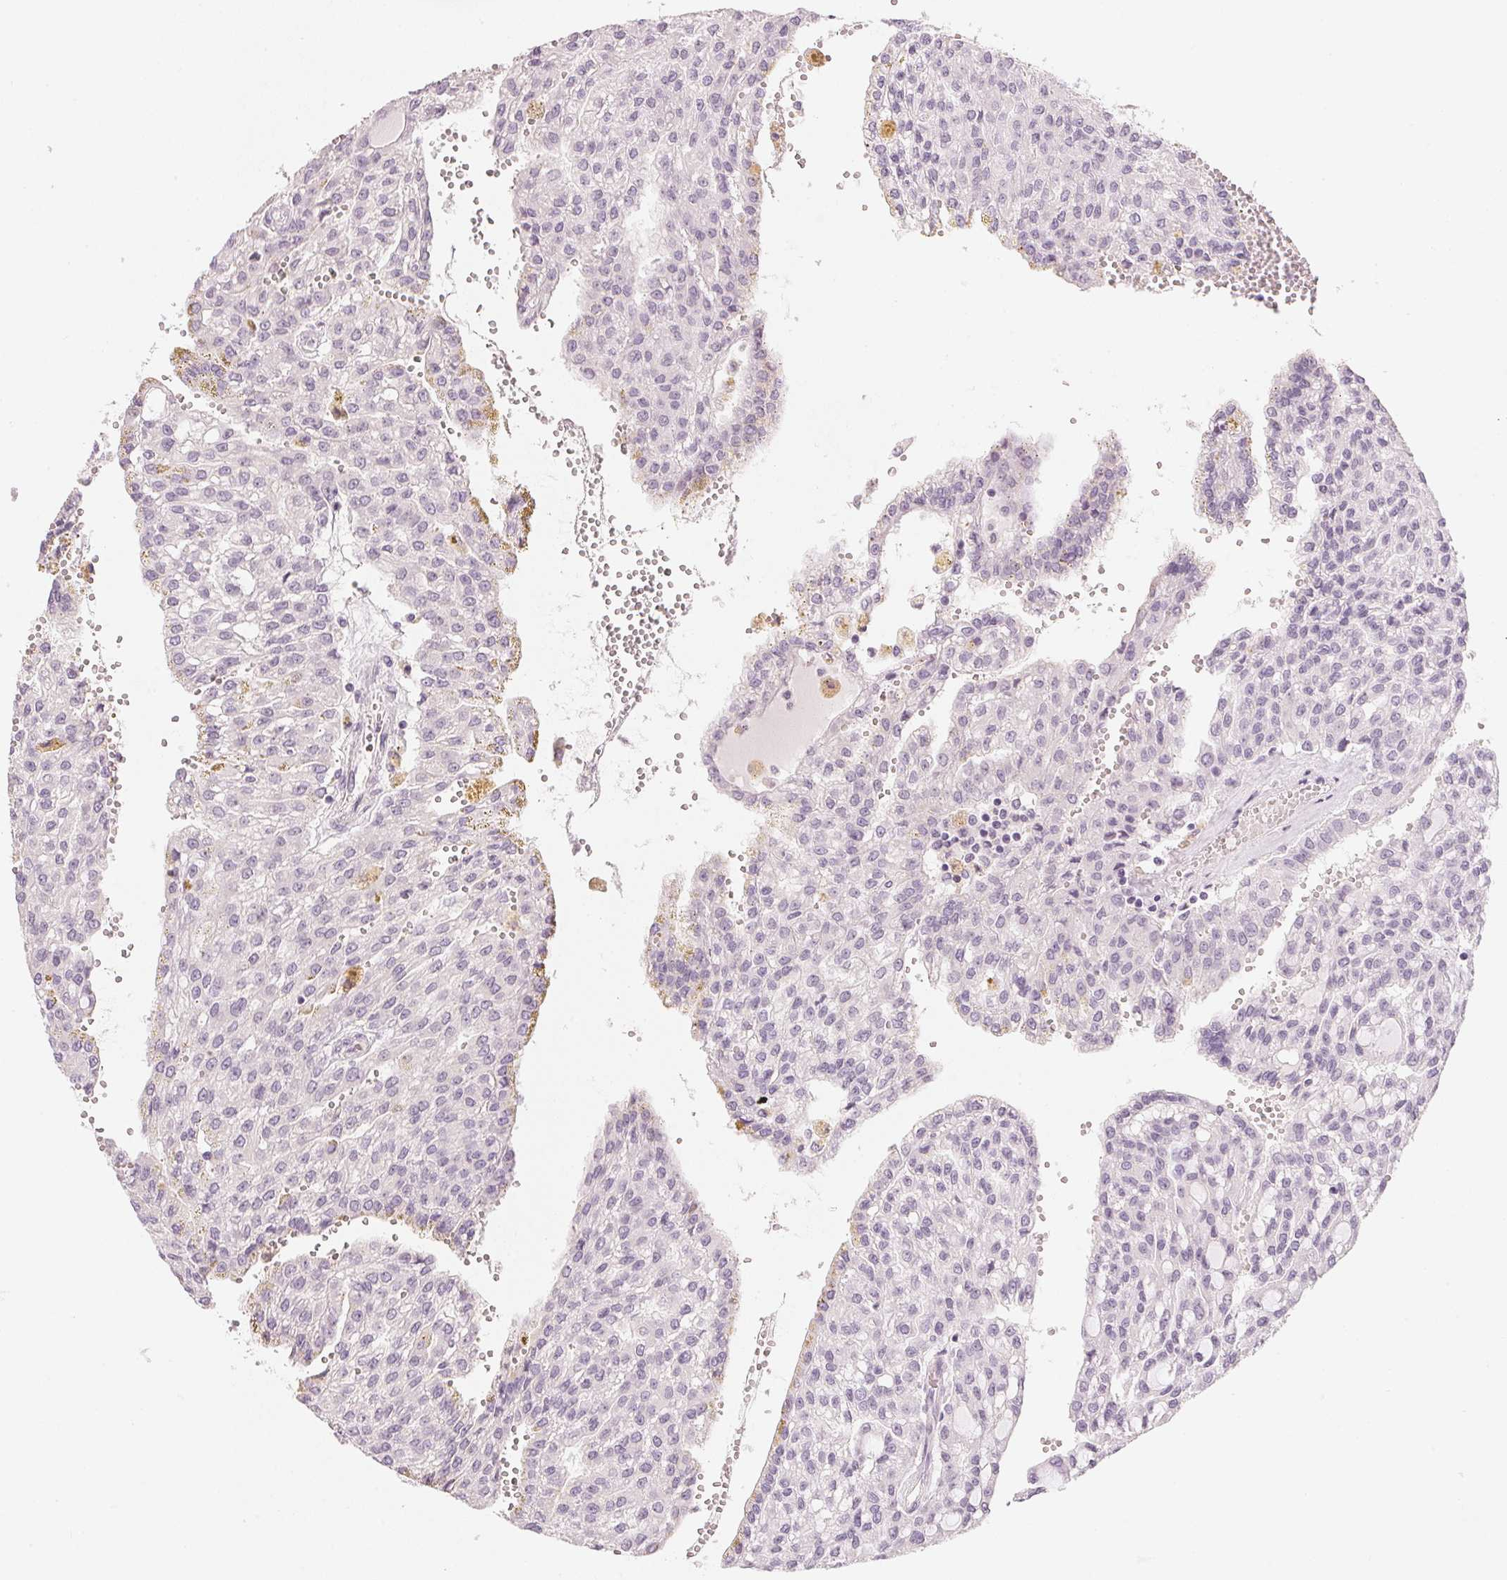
{"staining": {"intensity": "negative", "quantity": "none", "location": "none"}, "tissue": "renal cancer", "cell_type": "Tumor cells", "image_type": "cancer", "snomed": [{"axis": "morphology", "description": "Adenocarcinoma, NOS"}, {"axis": "topography", "description": "Kidney"}], "caption": "Tumor cells show no significant positivity in renal cancer (adenocarcinoma). (Immunohistochemistry (ihc), brightfield microscopy, high magnification).", "gene": "CHST4", "patient": {"sex": "male", "age": 63}}